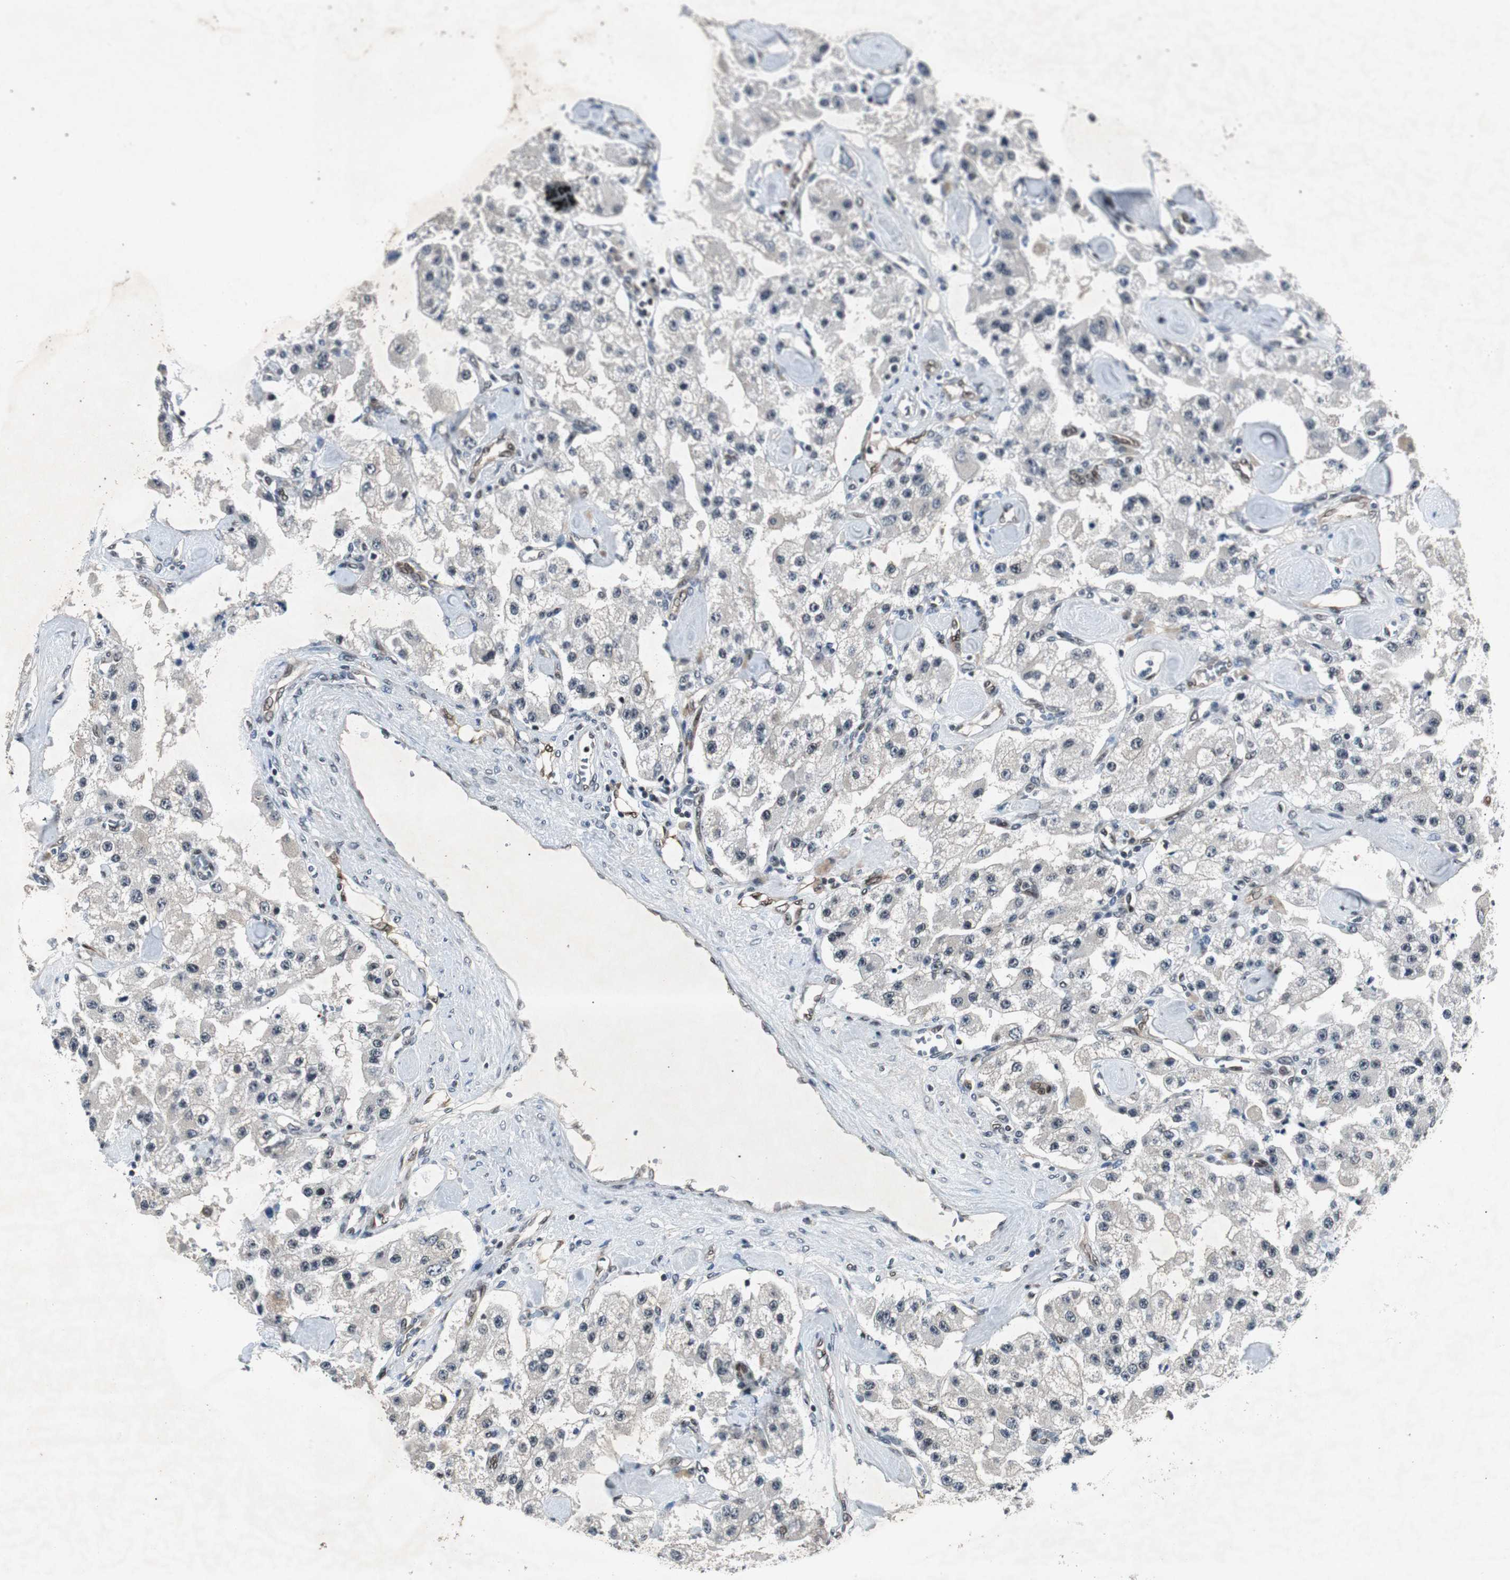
{"staining": {"intensity": "negative", "quantity": "none", "location": "none"}, "tissue": "carcinoid", "cell_type": "Tumor cells", "image_type": "cancer", "snomed": [{"axis": "morphology", "description": "Carcinoid, malignant, NOS"}, {"axis": "topography", "description": "Pancreas"}], "caption": "This is an IHC image of human carcinoid (malignant). There is no expression in tumor cells.", "gene": "SMAD1", "patient": {"sex": "male", "age": 41}}